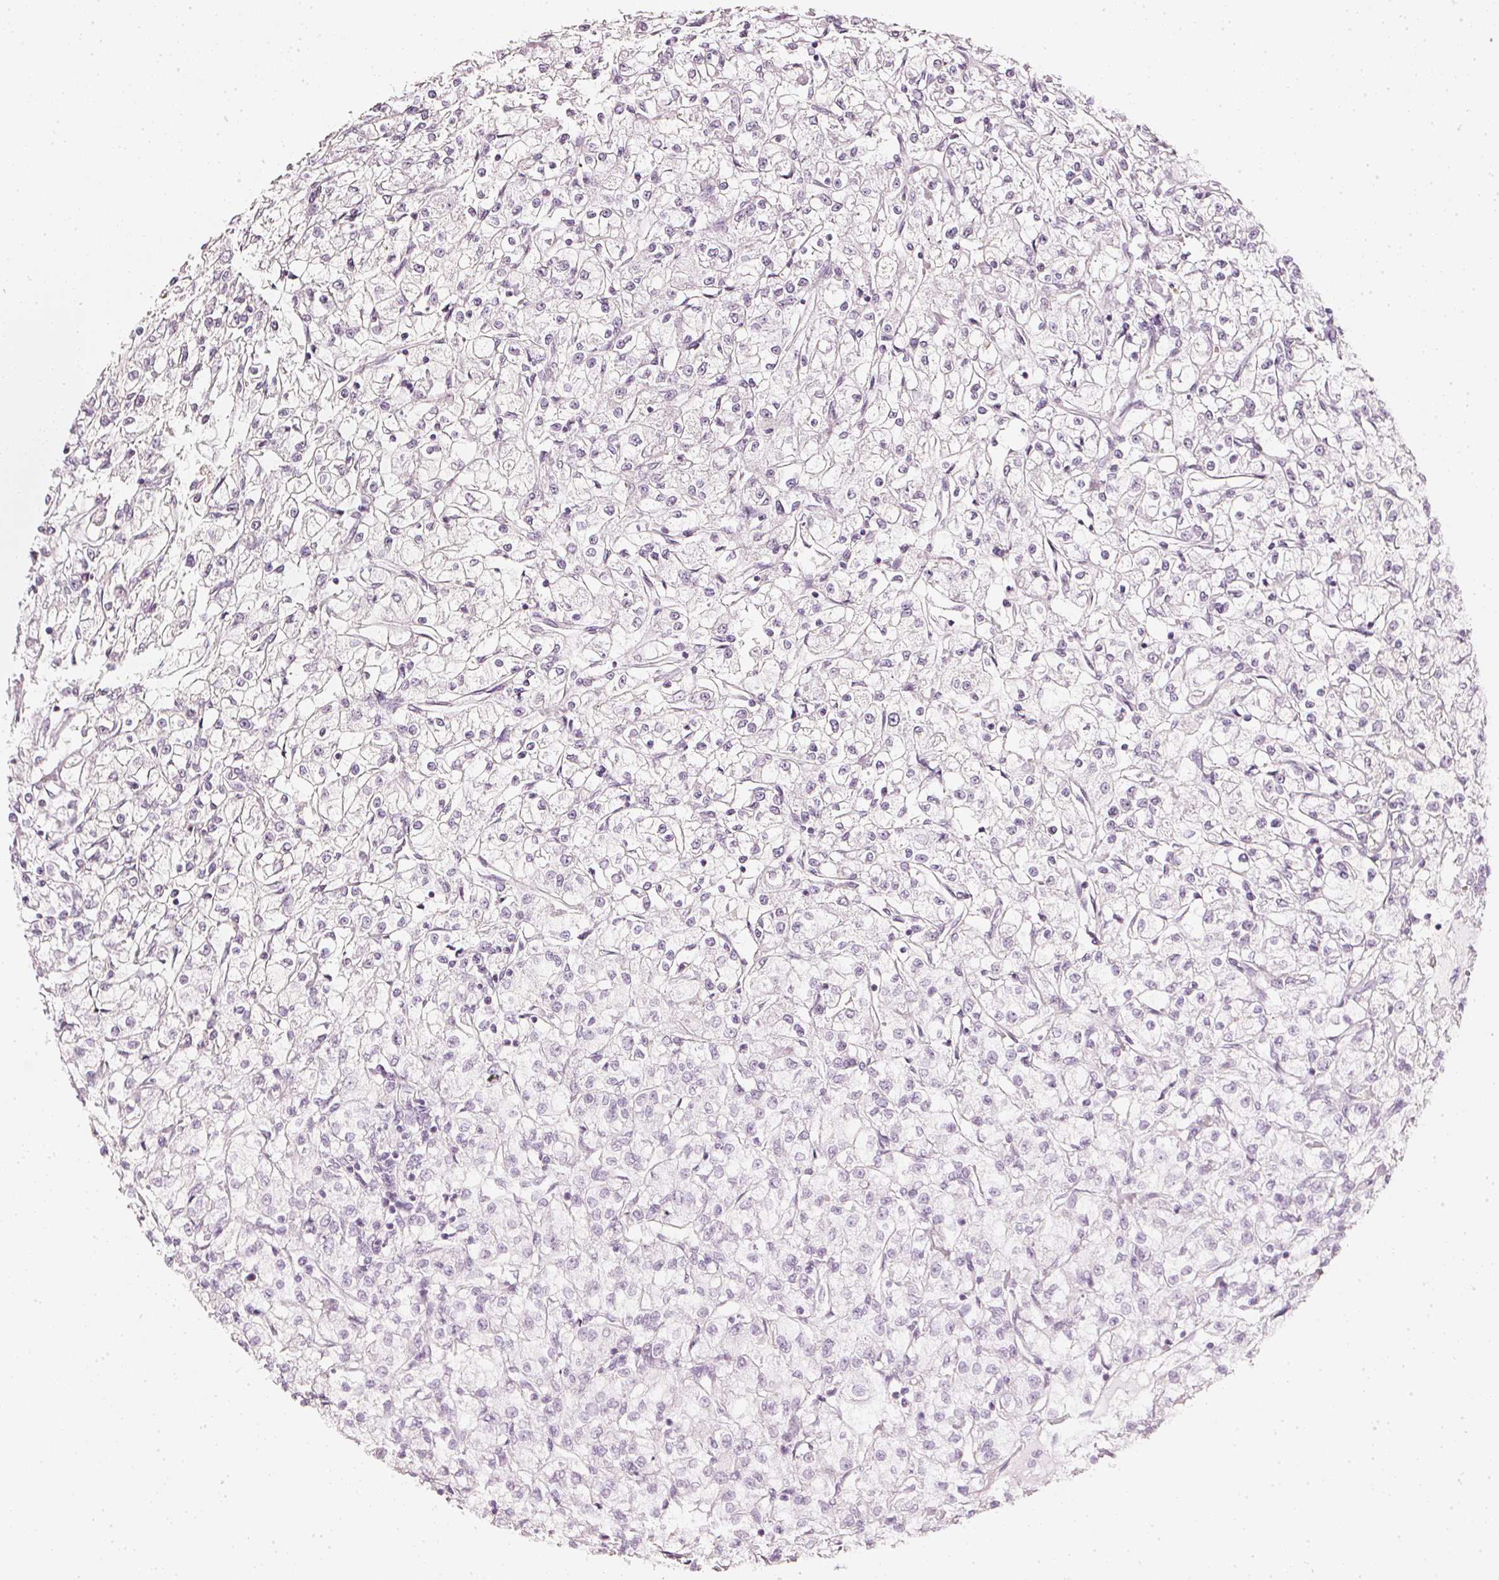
{"staining": {"intensity": "negative", "quantity": "none", "location": "none"}, "tissue": "renal cancer", "cell_type": "Tumor cells", "image_type": "cancer", "snomed": [{"axis": "morphology", "description": "Adenocarcinoma, NOS"}, {"axis": "topography", "description": "Kidney"}], "caption": "The IHC photomicrograph has no significant expression in tumor cells of adenocarcinoma (renal) tissue.", "gene": "CNP", "patient": {"sex": "female", "age": 59}}